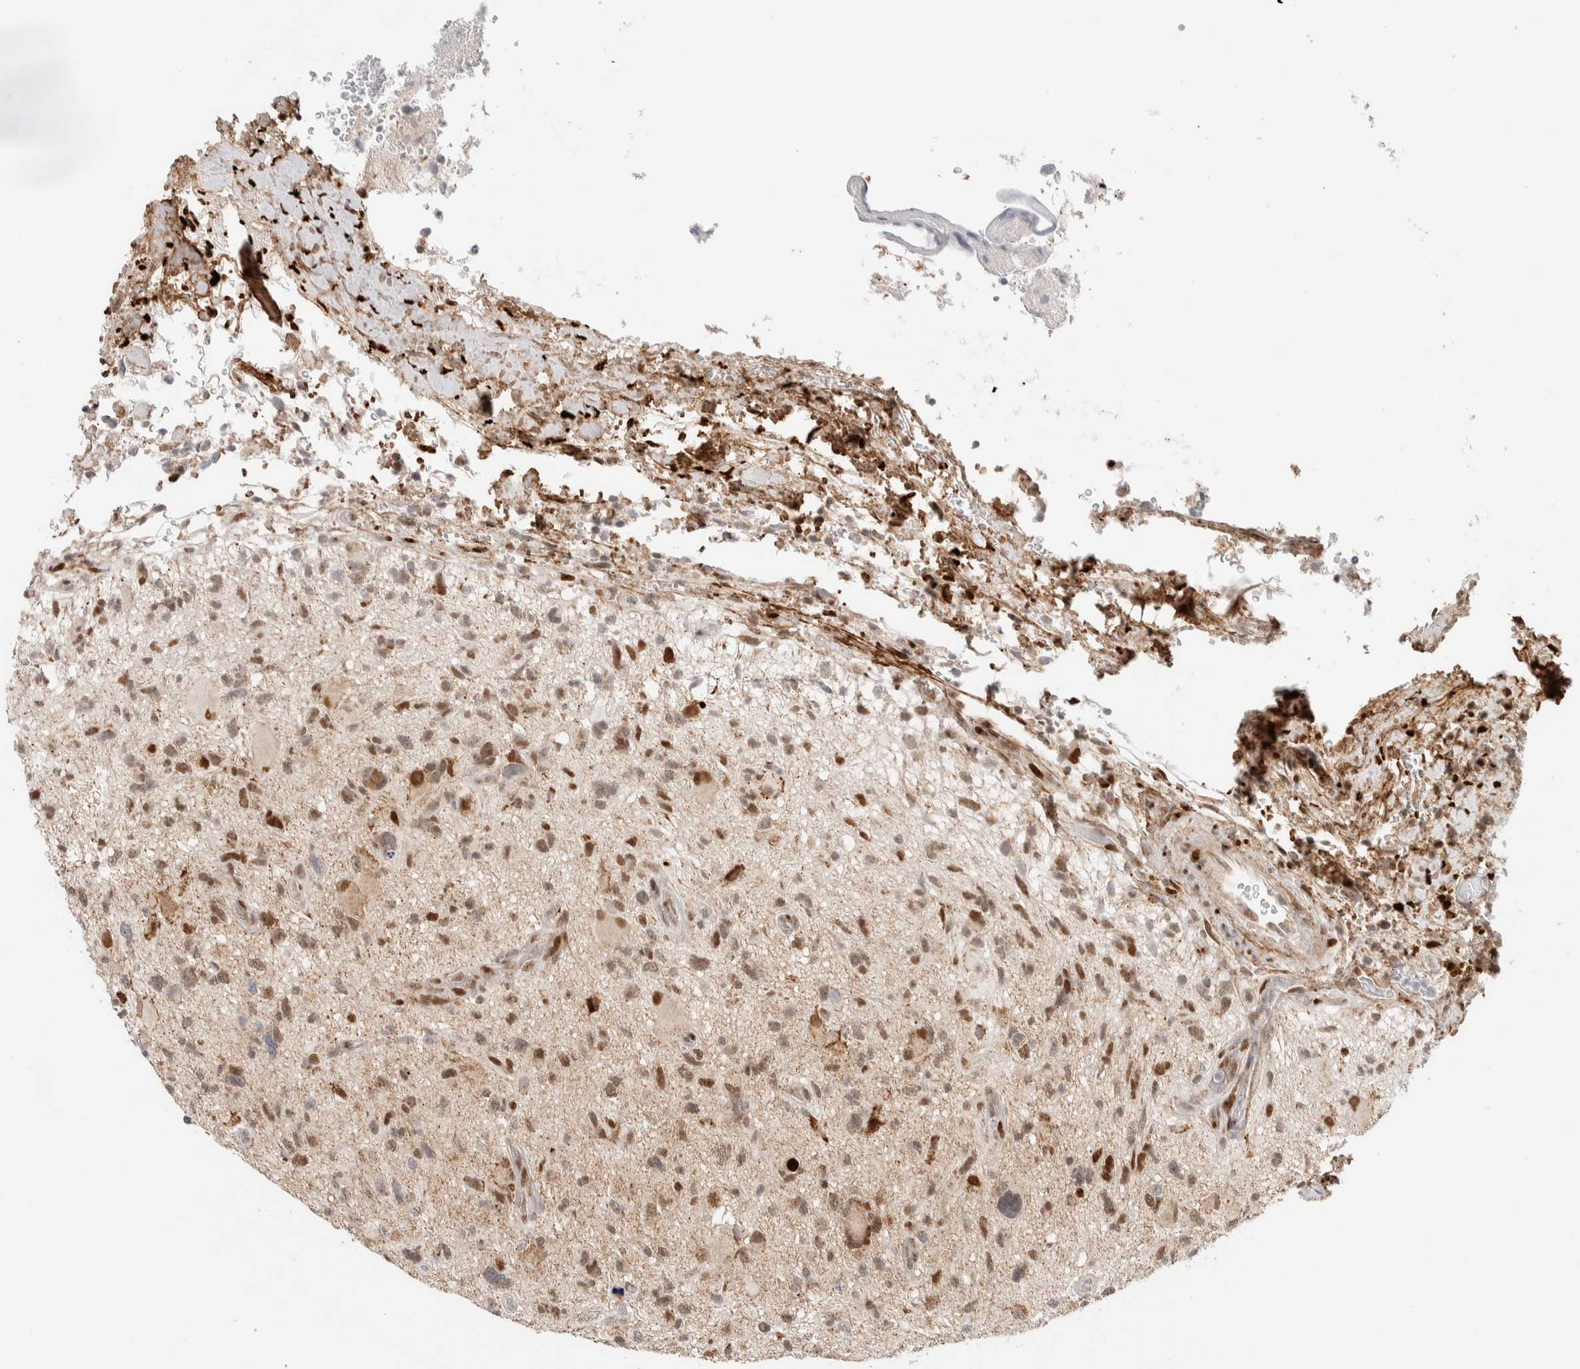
{"staining": {"intensity": "moderate", "quantity": "25%-75%", "location": "nuclear"}, "tissue": "glioma", "cell_type": "Tumor cells", "image_type": "cancer", "snomed": [{"axis": "morphology", "description": "Glioma, malignant, High grade"}, {"axis": "topography", "description": "Brain"}], "caption": "Brown immunohistochemical staining in human glioma demonstrates moderate nuclear positivity in approximately 25%-75% of tumor cells.", "gene": "TSPAN32", "patient": {"sex": "male", "age": 33}}